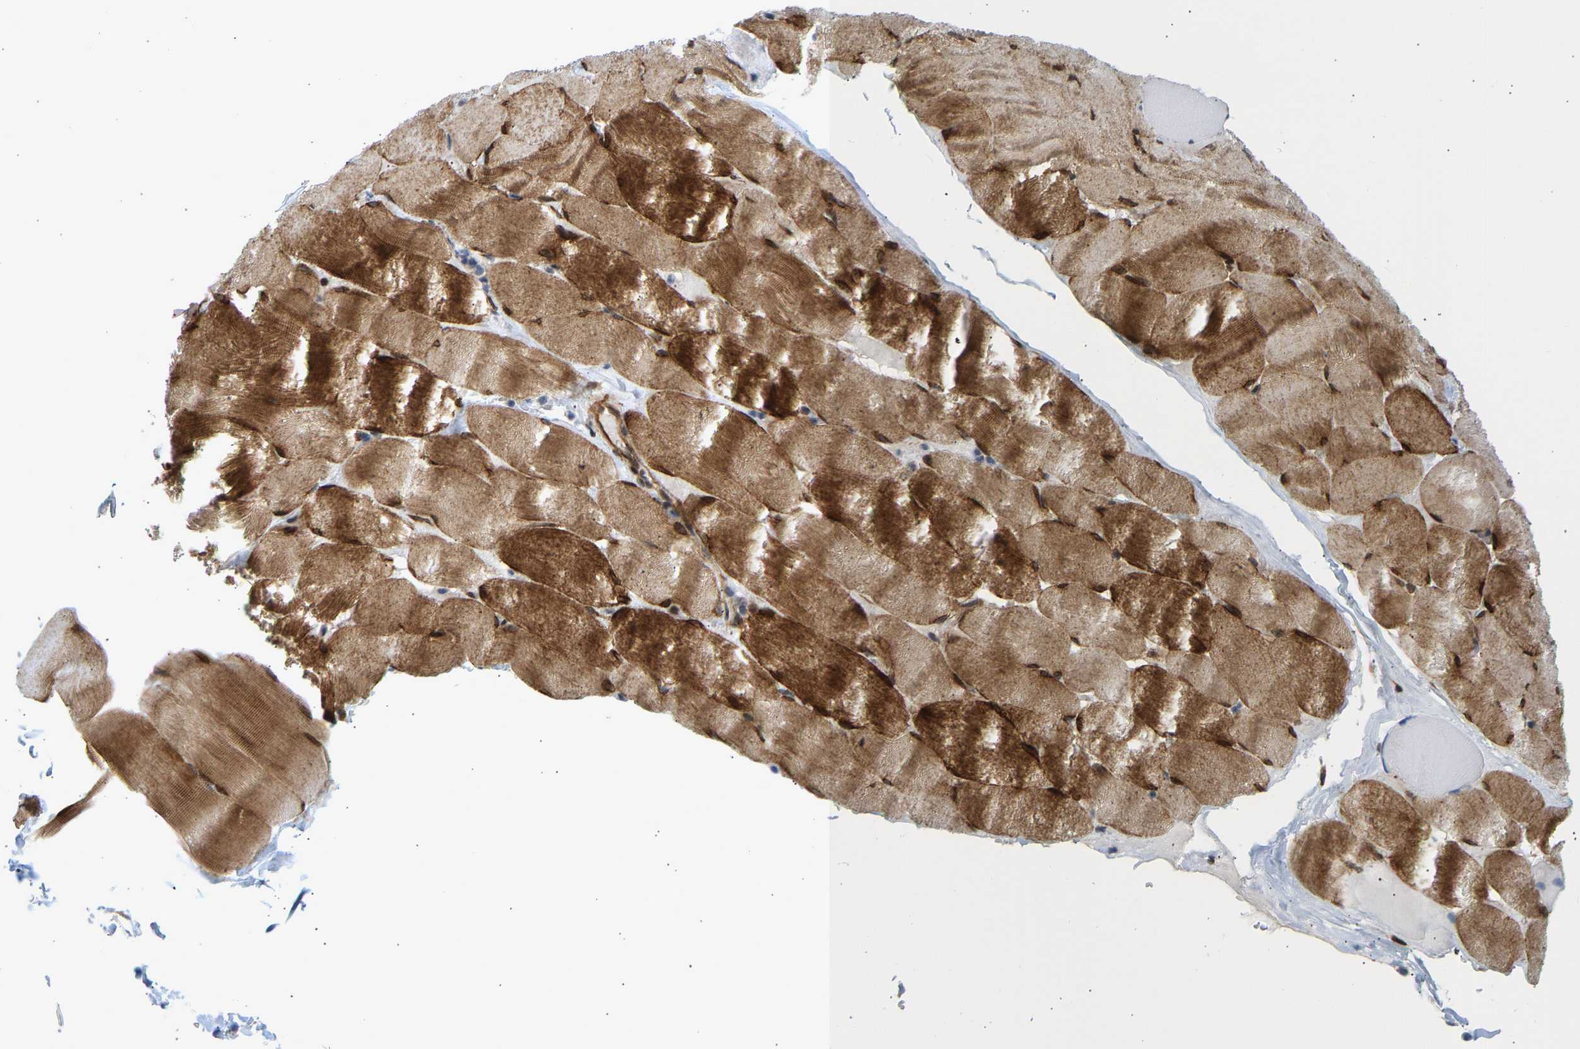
{"staining": {"intensity": "moderate", "quantity": ">75%", "location": "cytoplasmic/membranous,nuclear"}, "tissue": "skeletal muscle", "cell_type": "Myocytes", "image_type": "normal", "snomed": [{"axis": "morphology", "description": "Normal tissue, NOS"}, {"axis": "topography", "description": "Skeletal muscle"}], "caption": "Immunohistochemical staining of benign skeletal muscle demonstrates medium levels of moderate cytoplasmic/membranous,nuclear expression in approximately >75% of myocytes.", "gene": "BAG1", "patient": {"sex": "male", "age": 62}}